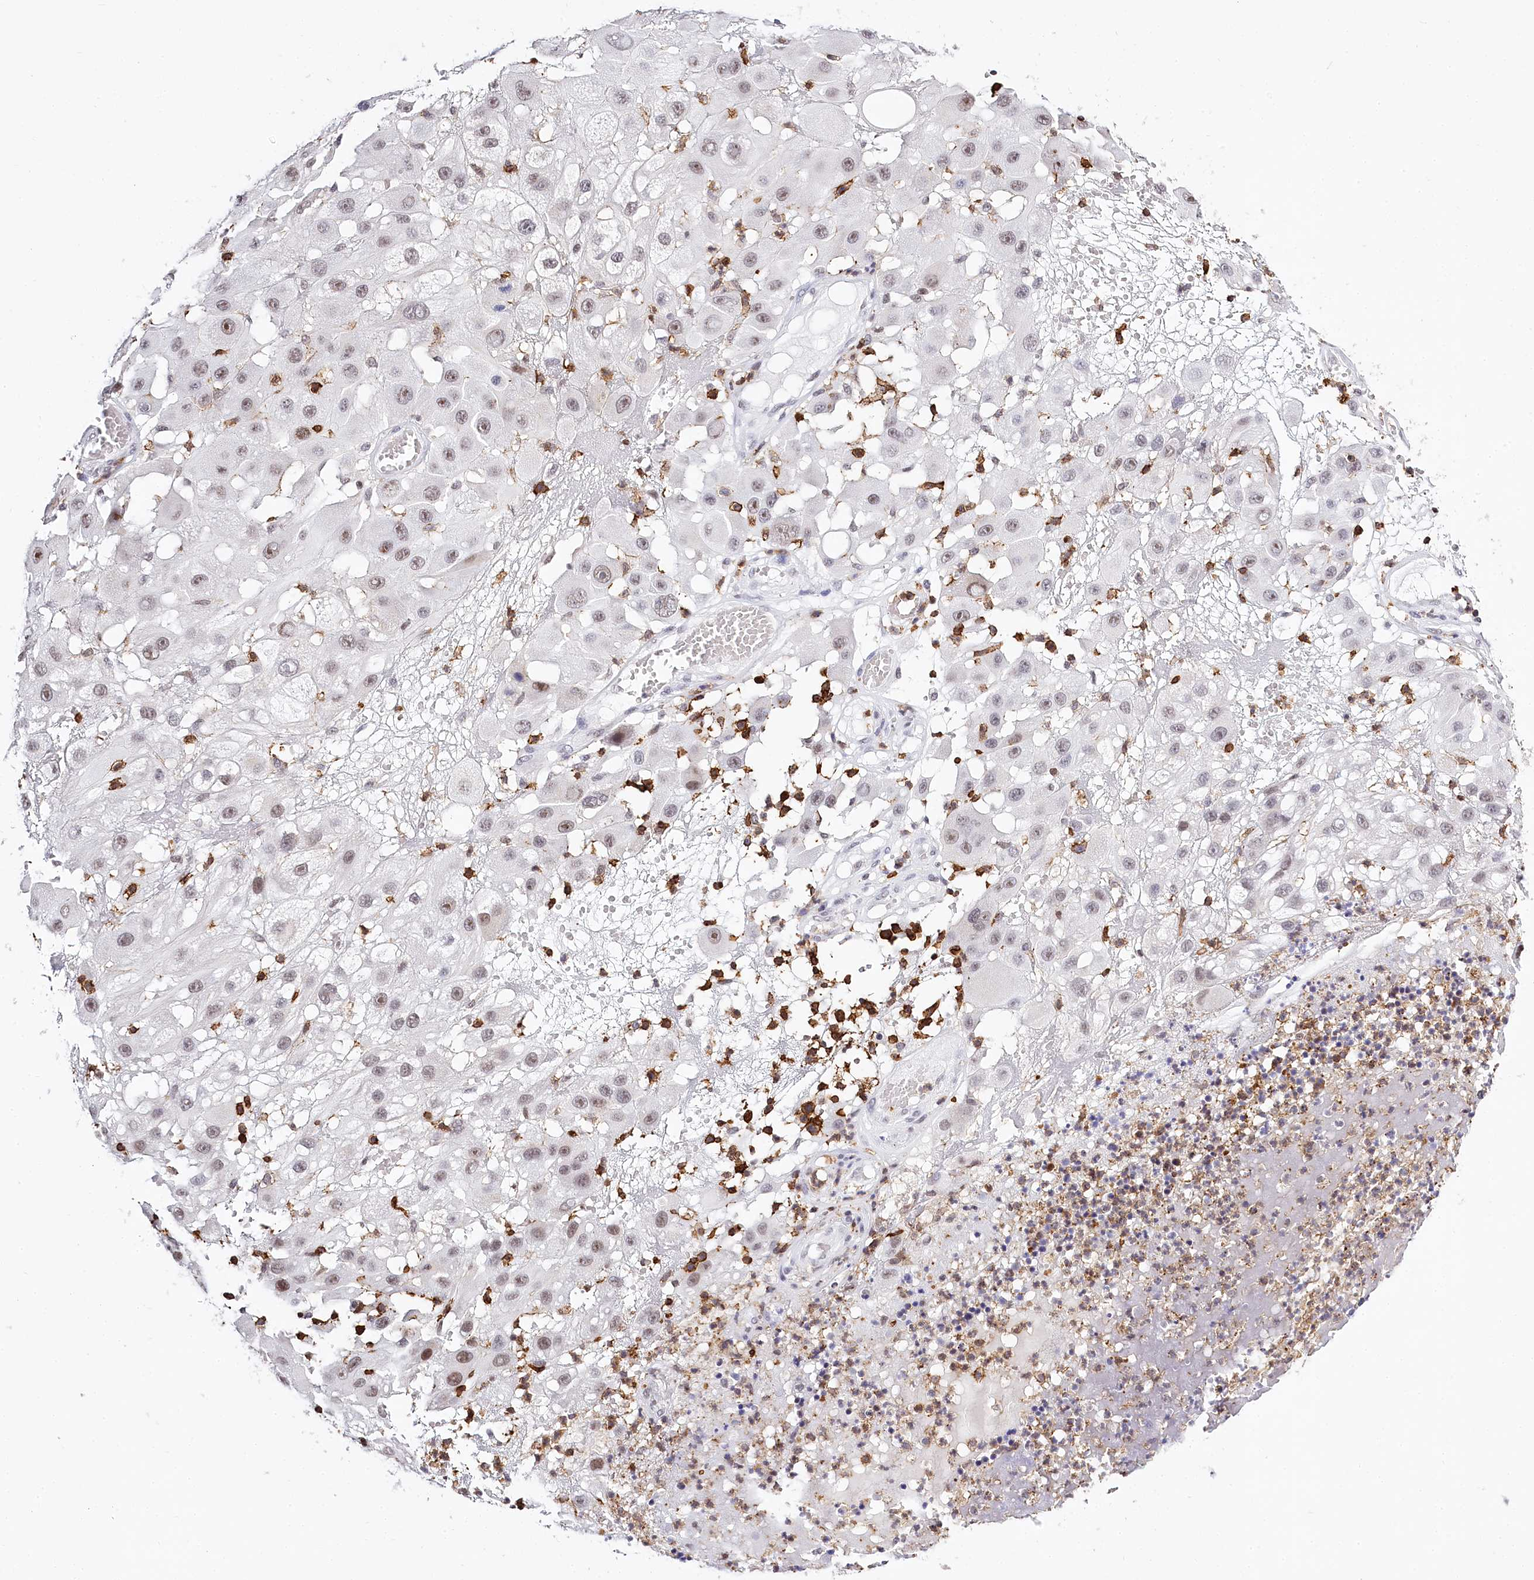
{"staining": {"intensity": "weak", "quantity": "<25%", "location": "nuclear"}, "tissue": "melanoma", "cell_type": "Tumor cells", "image_type": "cancer", "snomed": [{"axis": "morphology", "description": "Malignant melanoma, NOS"}, {"axis": "topography", "description": "Skin"}], "caption": "Tumor cells are negative for brown protein staining in melanoma.", "gene": "BARD1", "patient": {"sex": "female", "age": 81}}